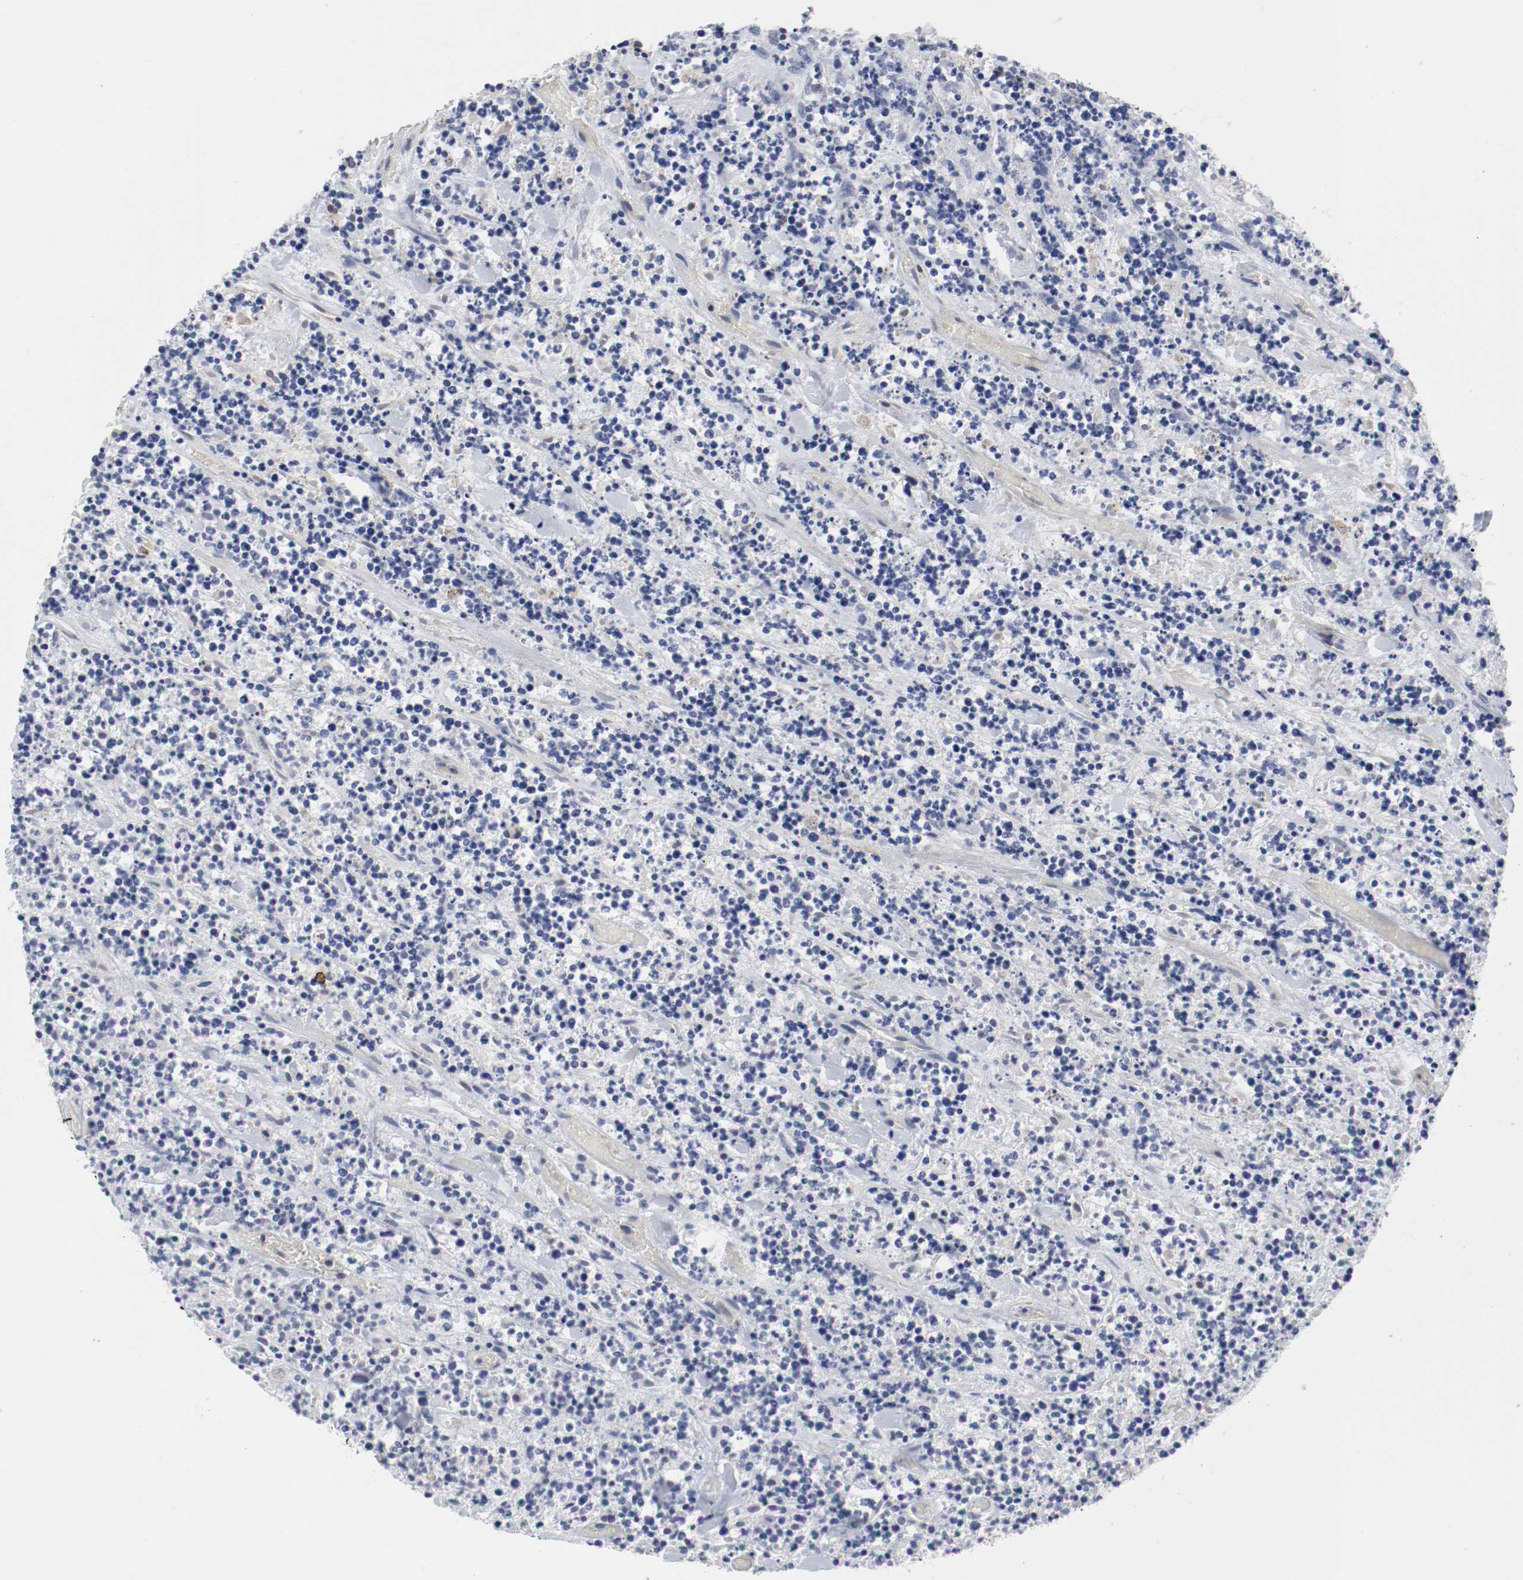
{"staining": {"intensity": "negative", "quantity": "none", "location": "none"}, "tissue": "lymphoma", "cell_type": "Tumor cells", "image_type": "cancer", "snomed": [{"axis": "morphology", "description": "Malignant lymphoma, non-Hodgkin's type, High grade"}, {"axis": "topography", "description": "Soft tissue"}], "caption": "High power microscopy photomicrograph of an immunohistochemistry (IHC) micrograph of malignant lymphoma, non-Hodgkin's type (high-grade), revealing no significant expression in tumor cells.", "gene": "KIT", "patient": {"sex": "male", "age": 18}}